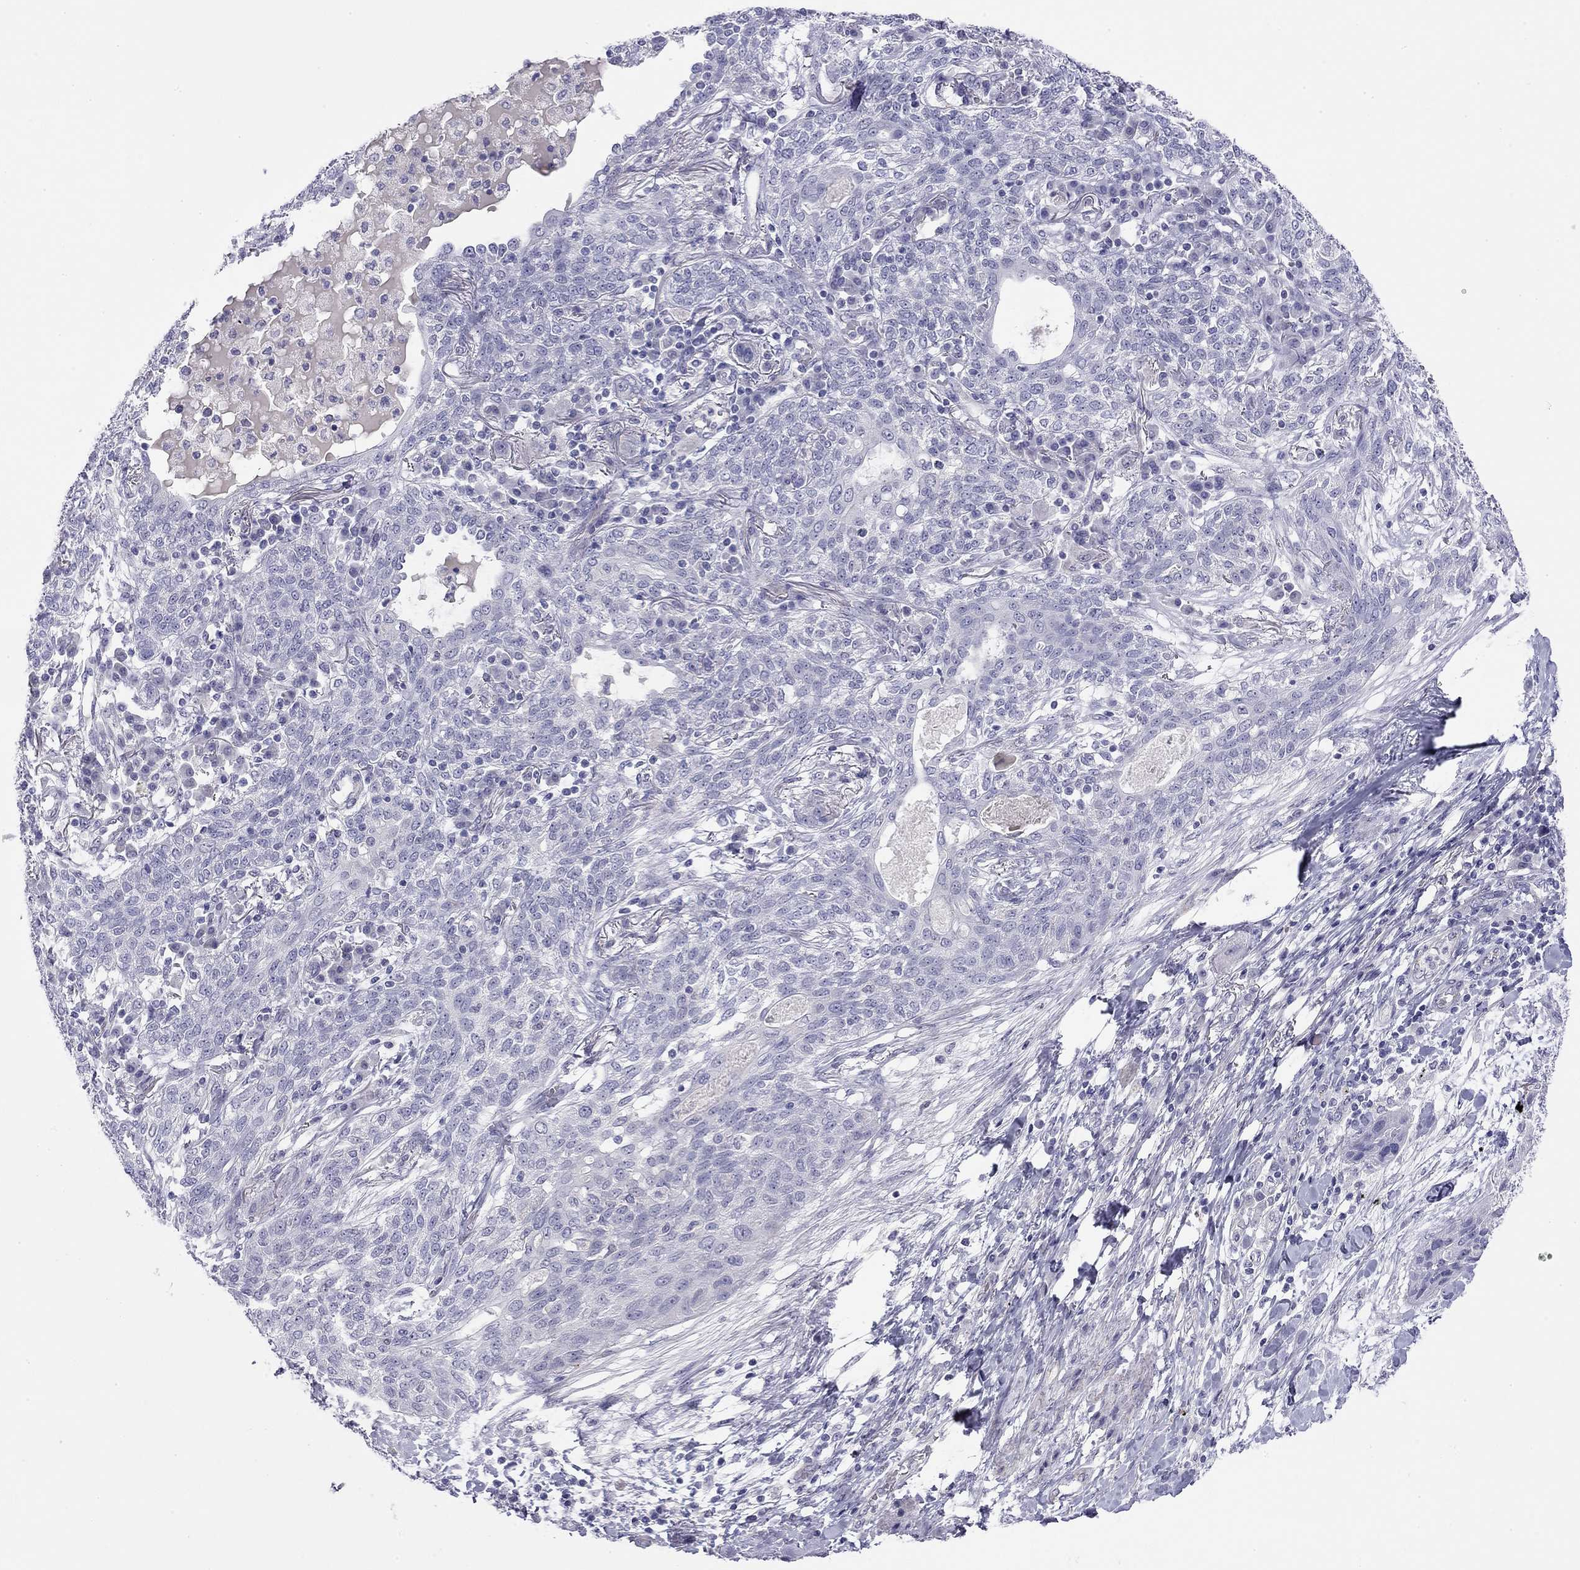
{"staining": {"intensity": "negative", "quantity": "none", "location": "none"}, "tissue": "lung cancer", "cell_type": "Tumor cells", "image_type": "cancer", "snomed": [{"axis": "morphology", "description": "Squamous cell carcinoma, NOS"}, {"axis": "topography", "description": "Lung"}], "caption": "Lung squamous cell carcinoma was stained to show a protein in brown. There is no significant positivity in tumor cells.", "gene": "RTL1", "patient": {"sex": "female", "age": 70}}